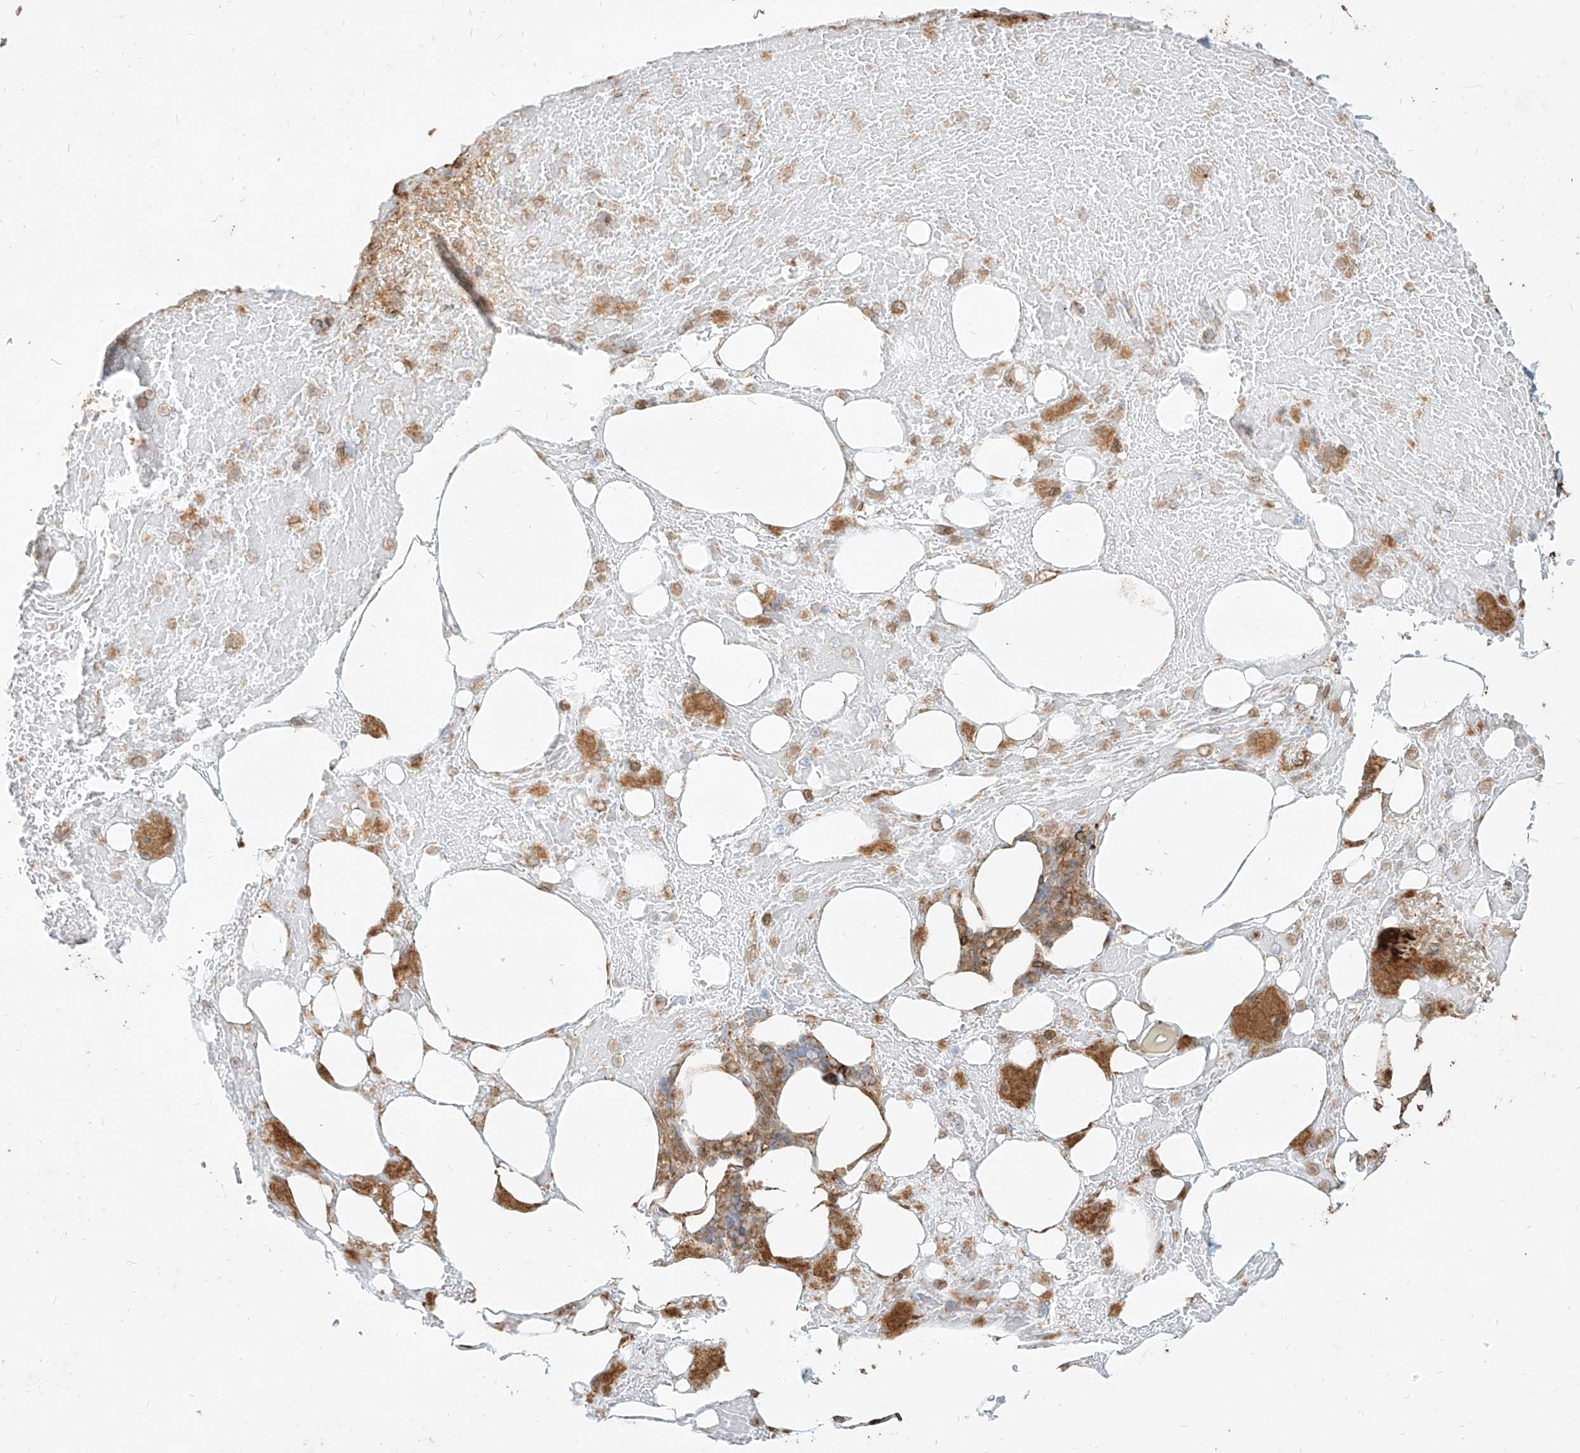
{"staining": {"intensity": "moderate", "quantity": "<25%", "location": "cytoplasmic/membranous"}, "tissue": "bone marrow", "cell_type": "Hematopoietic cells", "image_type": "normal", "snomed": [{"axis": "morphology", "description": "Normal tissue, NOS"}, {"axis": "topography", "description": "Bone marrow"}], "caption": "About <25% of hematopoietic cells in normal bone marrow reveal moderate cytoplasmic/membranous protein expression as visualized by brown immunohistochemical staining.", "gene": "MTX2", "patient": {"sex": "male", "age": 60}}